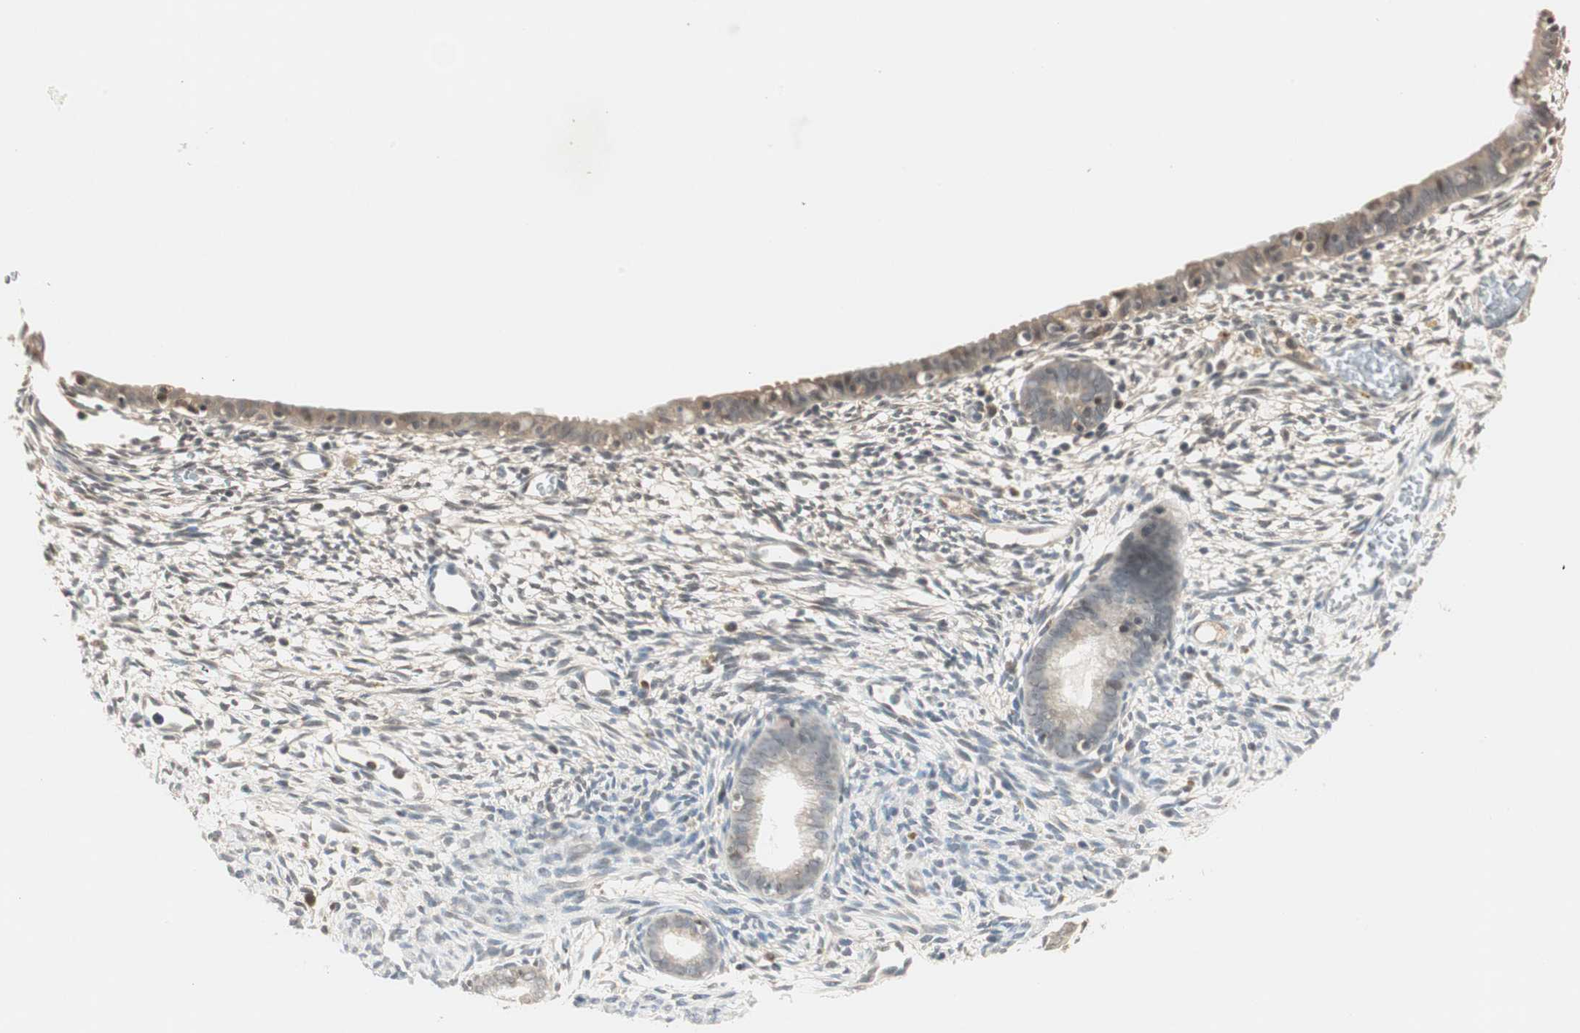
{"staining": {"intensity": "negative", "quantity": "none", "location": "none"}, "tissue": "endometrium", "cell_type": "Cells in endometrial stroma", "image_type": "normal", "snomed": [{"axis": "morphology", "description": "Normal tissue, NOS"}, {"axis": "morphology", "description": "Atrophy, NOS"}, {"axis": "topography", "description": "Uterus"}, {"axis": "topography", "description": "Endometrium"}], "caption": "Cells in endometrial stroma are negative for protein expression in benign human endometrium. The staining was performed using DAB to visualize the protein expression in brown, while the nuclei were stained in blue with hematoxylin (Magnification: 20x).", "gene": "RNGTT", "patient": {"sex": "female", "age": 68}}